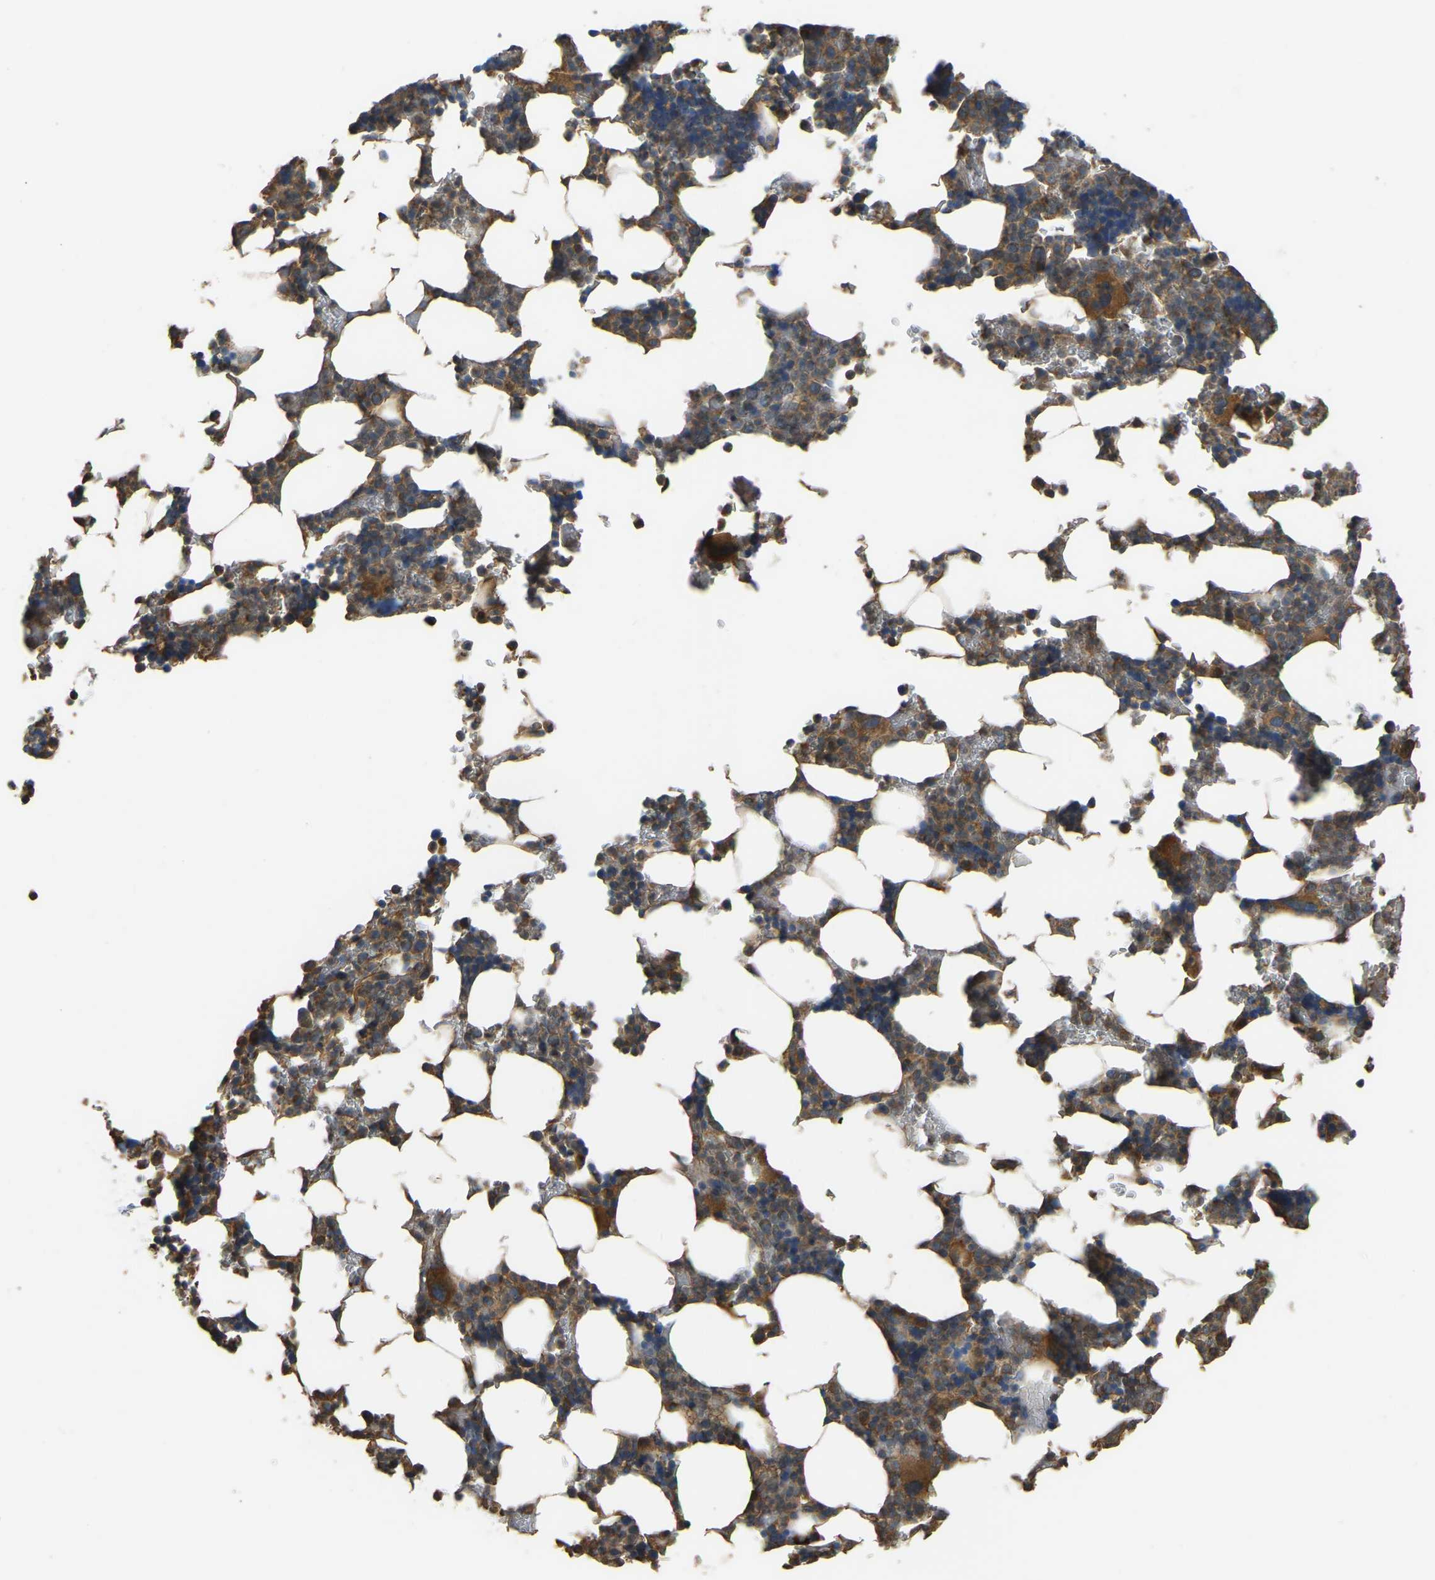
{"staining": {"intensity": "moderate", "quantity": ">75%", "location": "cytoplasmic/membranous"}, "tissue": "bone marrow", "cell_type": "Hematopoietic cells", "image_type": "normal", "snomed": [{"axis": "morphology", "description": "Normal tissue, NOS"}, {"axis": "topography", "description": "Bone marrow"}], "caption": "Brown immunohistochemical staining in benign human bone marrow shows moderate cytoplasmic/membranous expression in approximately >75% of hematopoietic cells. The protein is shown in brown color, while the nuclei are stained blue.", "gene": "GNG2", "patient": {"sex": "female", "age": 81}}